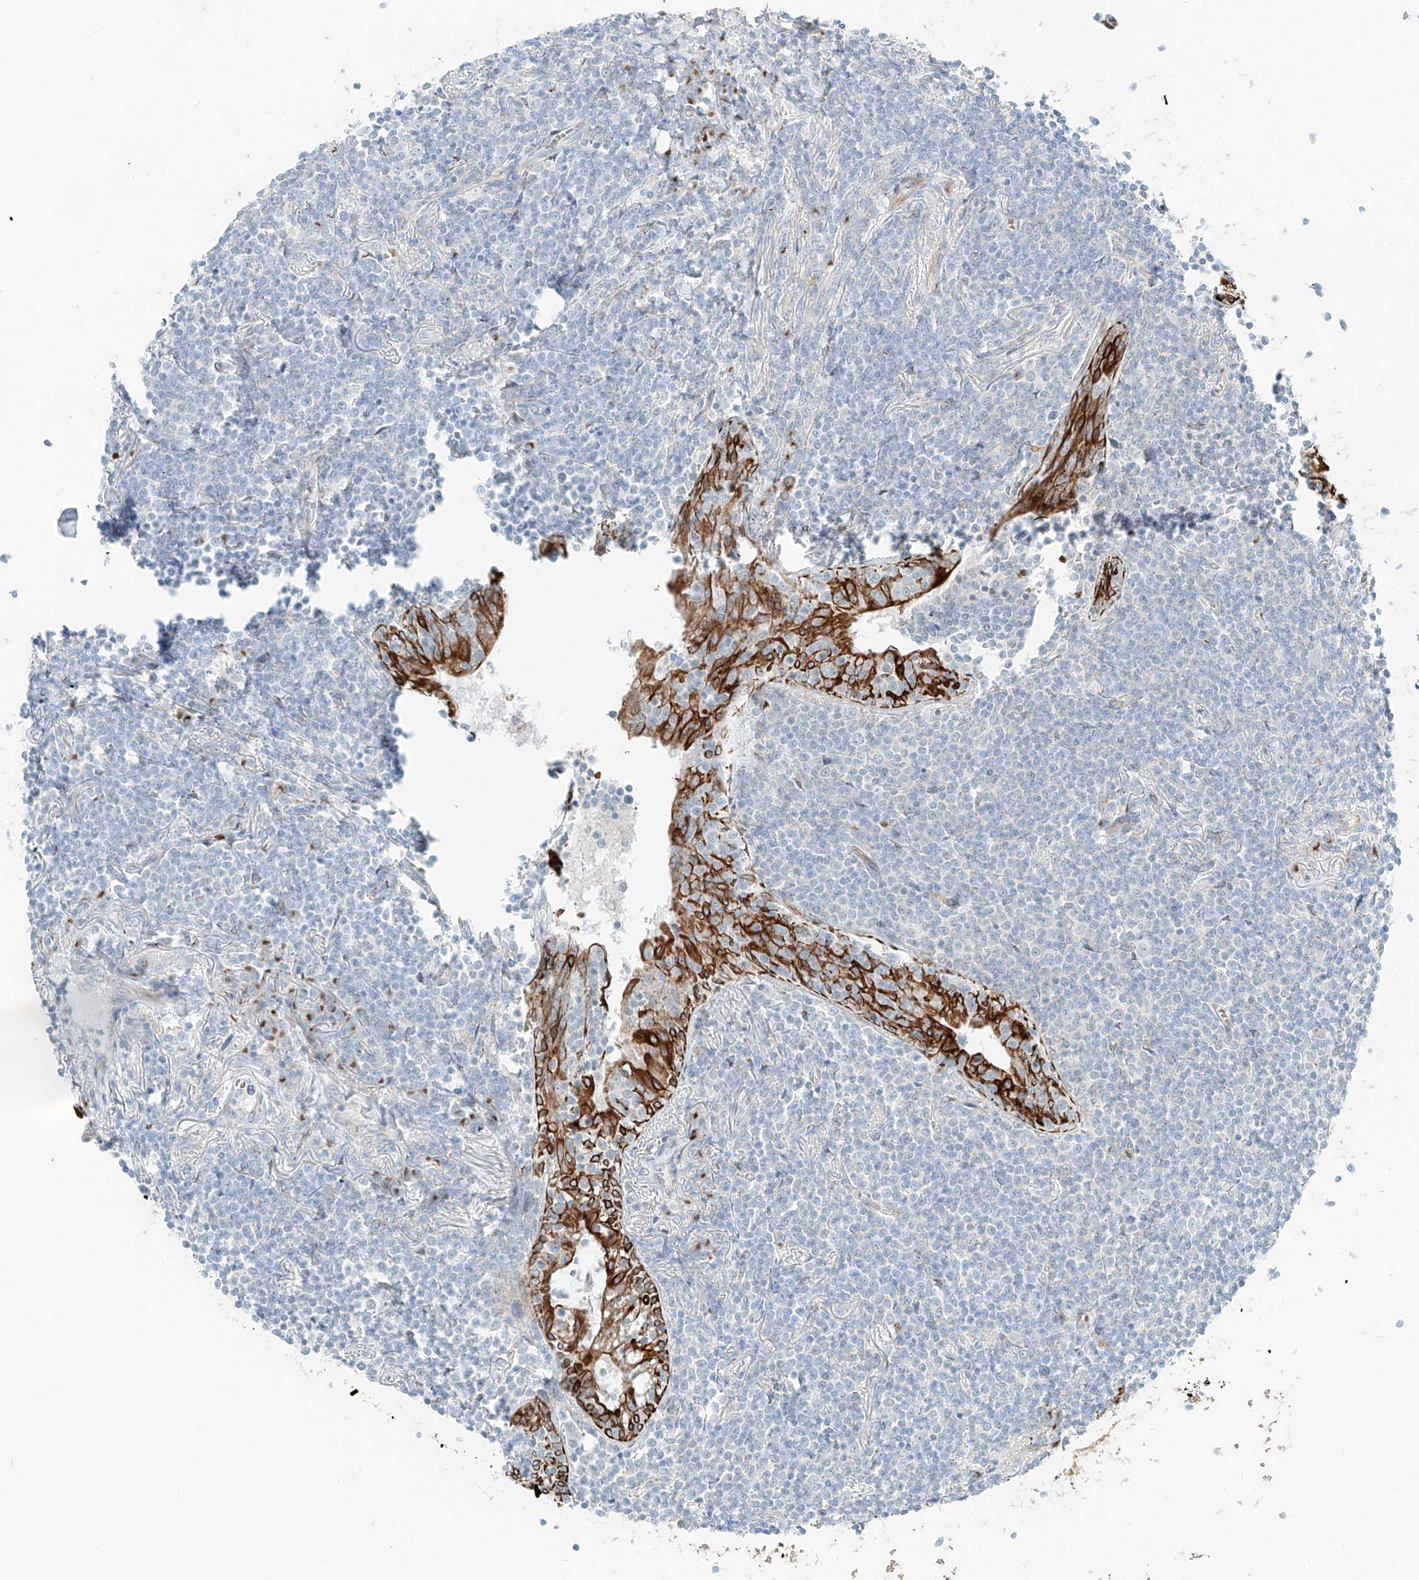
{"staining": {"intensity": "negative", "quantity": "none", "location": "none"}, "tissue": "lymphoma", "cell_type": "Tumor cells", "image_type": "cancer", "snomed": [{"axis": "morphology", "description": "Malignant lymphoma, non-Hodgkin's type, Low grade"}, {"axis": "topography", "description": "Lung"}], "caption": "DAB (3,3'-diaminobenzidine) immunohistochemical staining of lymphoma demonstrates no significant positivity in tumor cells.", "gene": "EIPR1", "patient": {"sex": "female", "age": 71}}